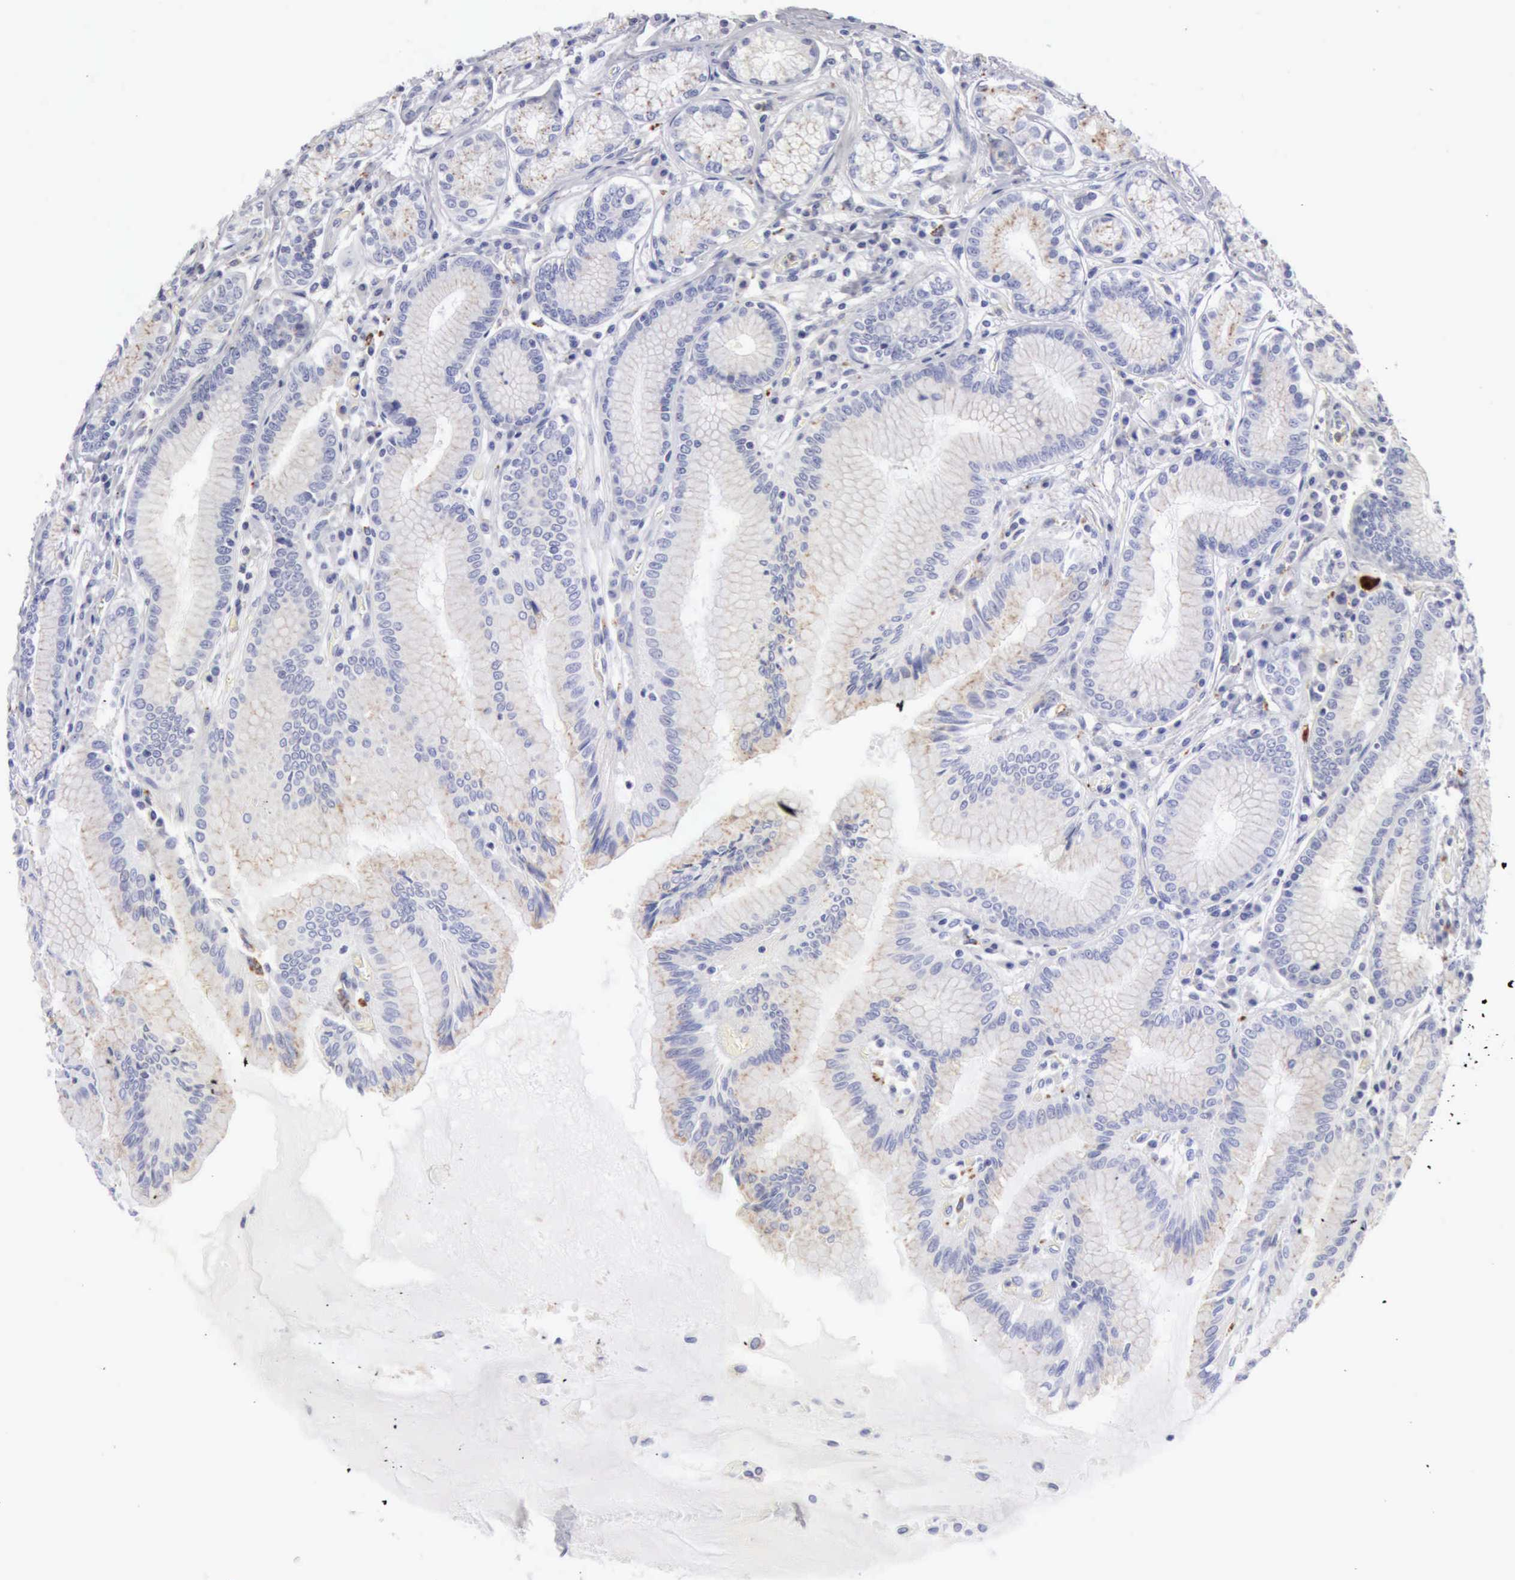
{"staining": {"intensity": "negative", "quantity": "none", "location": "none"}, "tissue": "stomach", "cell_type": "Glandular cells", "image_type": "normal", "snomed": [{"axis": "morphology", "description": "Normal tissue, NOS"}, {"axis": "morphology", "description": "Adenocarcinoma, NOS"}, {"axis": "topography", "description": "Stomach, lower"}], "caption": "Histopathology image shows no protein positivity in glandular cells of unremarkable stomach.", "gene": "CTSS", "patient": {"sex": "female", "age": 76}}